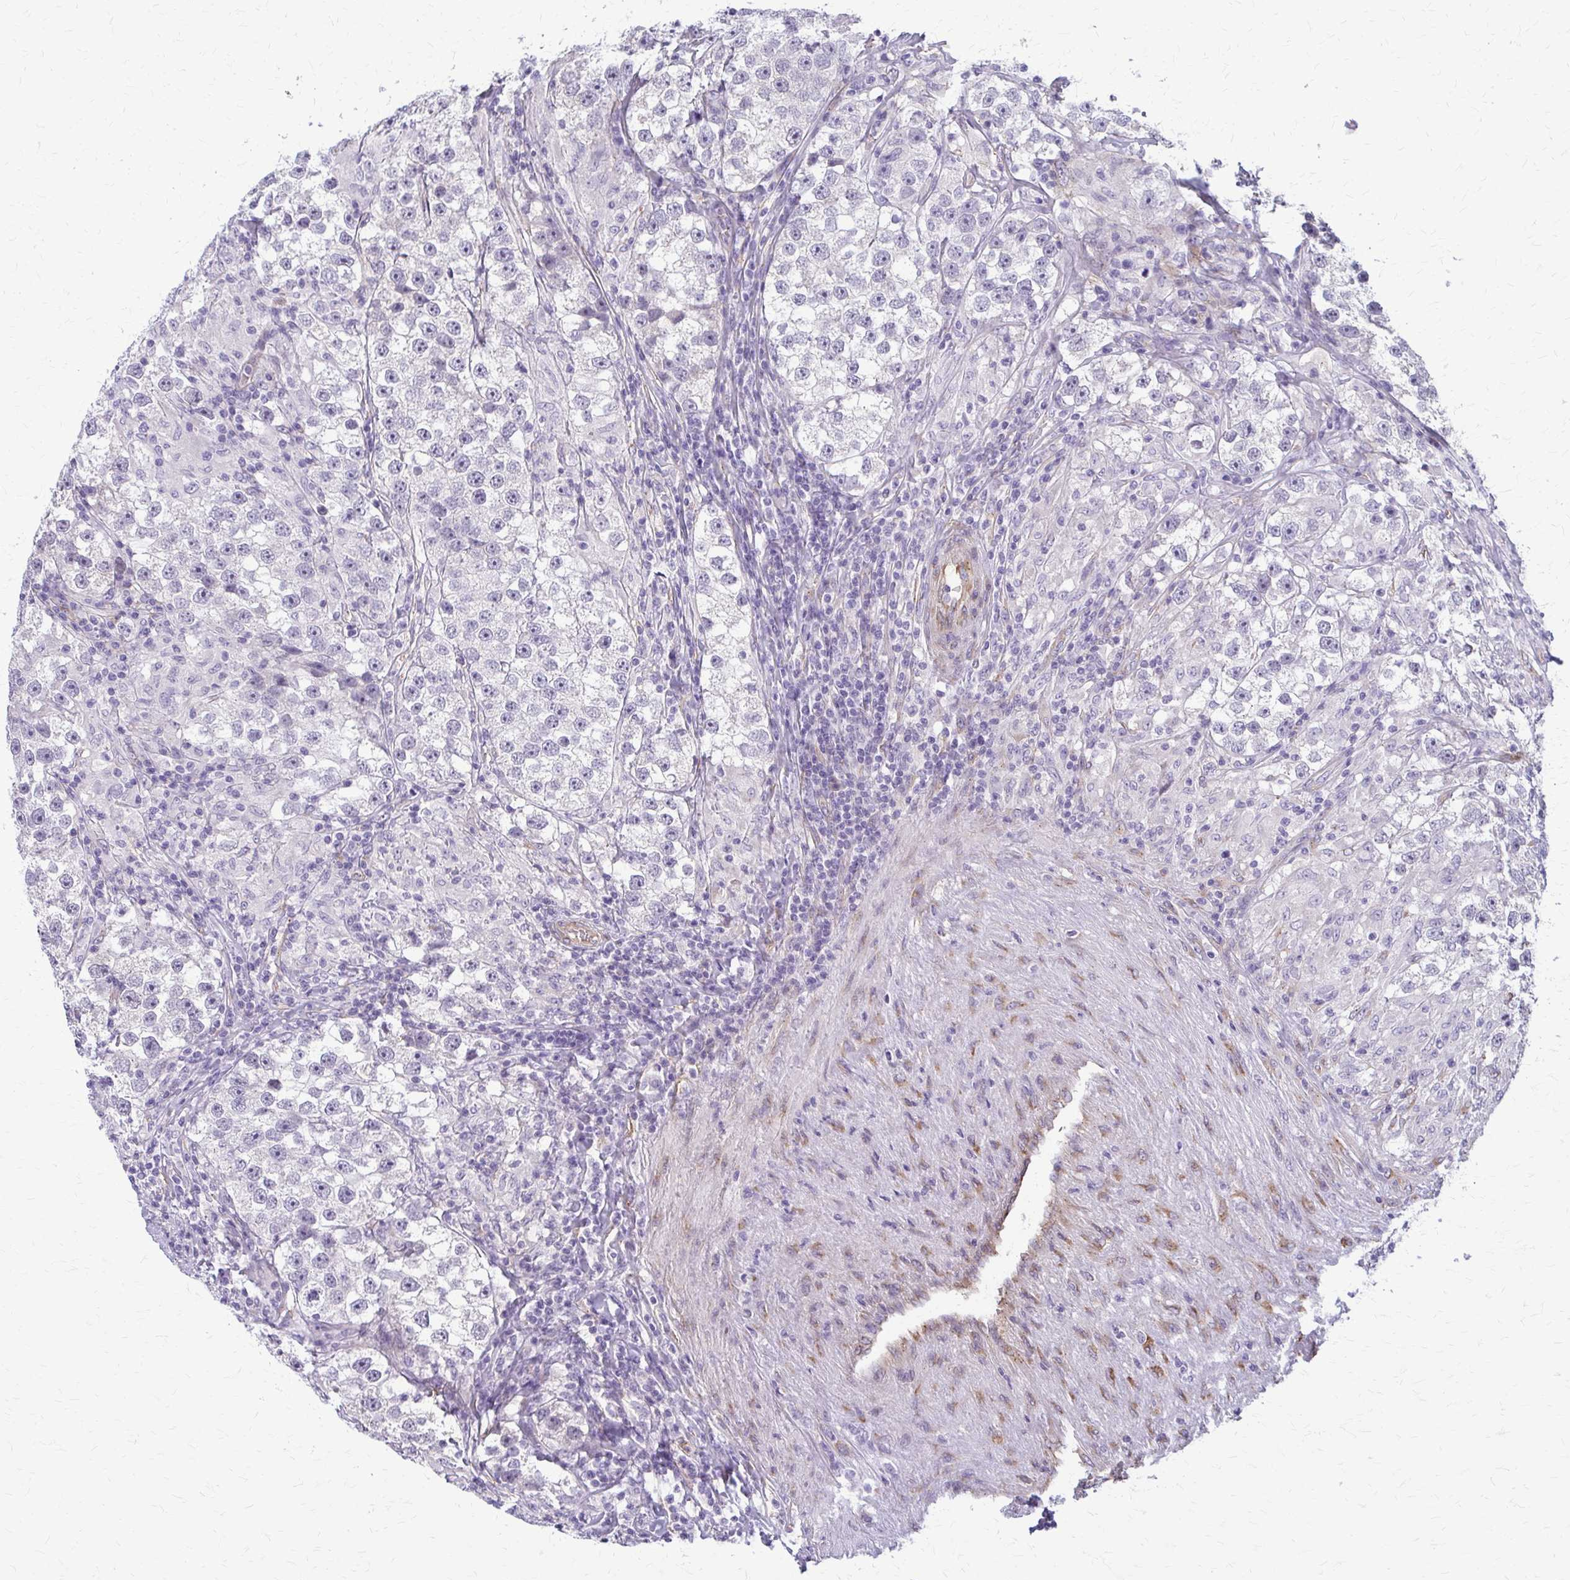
{"staining": {"intensity": "negative", "quantity": "none", "location": "none"}, "tissue": "testis cancer", "cell_type": "Tumor cells", "image_type": "cancer", "snomed": [{"axis": "morphology", "description": "Seminoma, NOS"}, {"axis": "topography", "description": "Testis"}], "caption": "Testis seminoma was stained to show a protein in brown. There is no significant staining in tumor cells. (DAB immunohistochemistry visualized using brightfield microscopy, high magnification).", "gene": "DEPP1", "patient": {"sex": "male", "age": 46}}